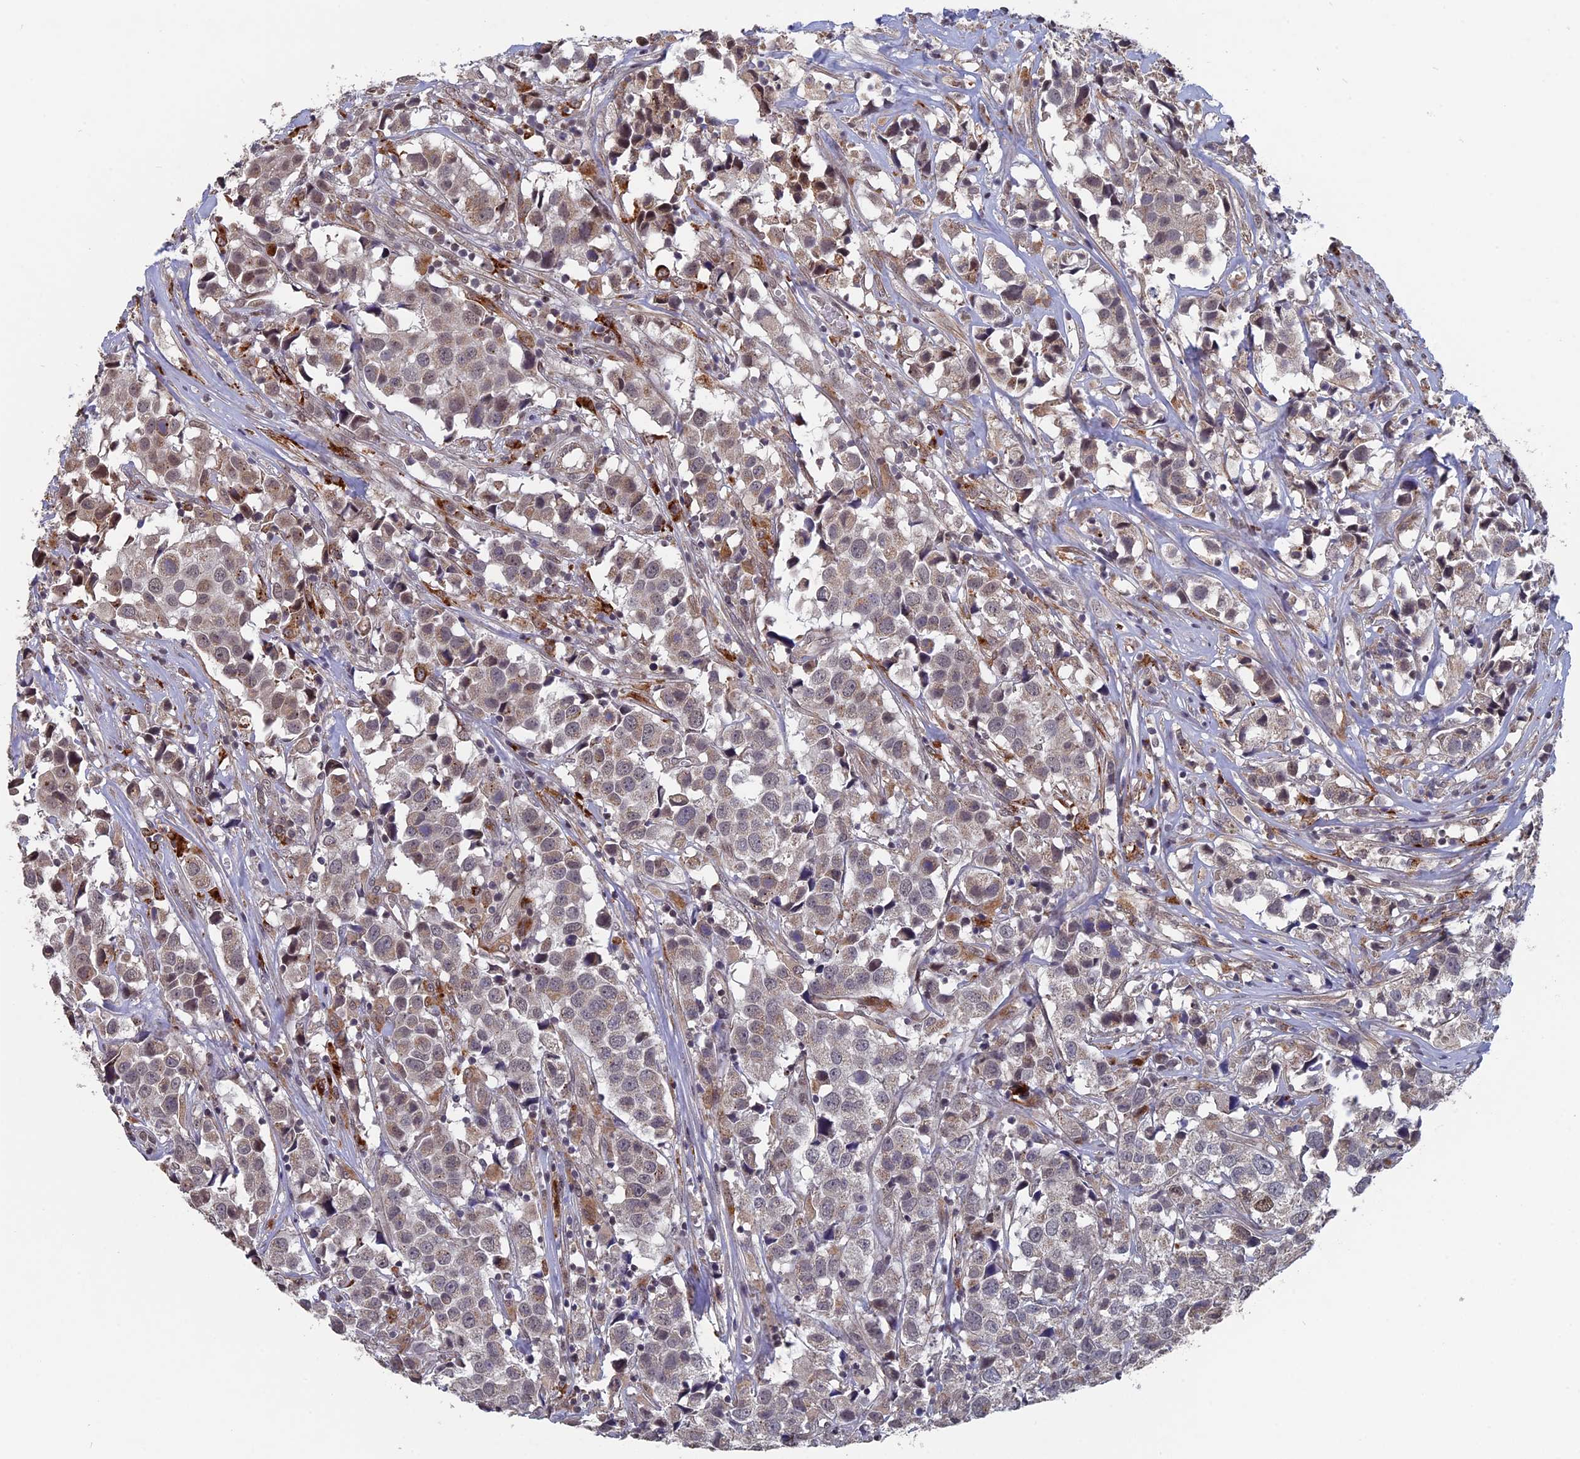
{"staining": {"intensity": "weak", "quantity": "<25%", "location": "cytoplasmic/membranous,nuclear"}, "tissue": "urothelial cancer", "cell_type": "Tumor cells", "image_type": "cancer", "snomed": [{"axis": "morphology", "description": "Urothelial carcinoma, High grade"}, {"axis": "topography", "description": "Urinary bladder"}], "caption": "An image of urothelial carcinoma (high-grade) stained for a protein shows no brown staining in tumor cells.", "gene": "NOSIP", "patient": {"sex": "female", "age": 75}}